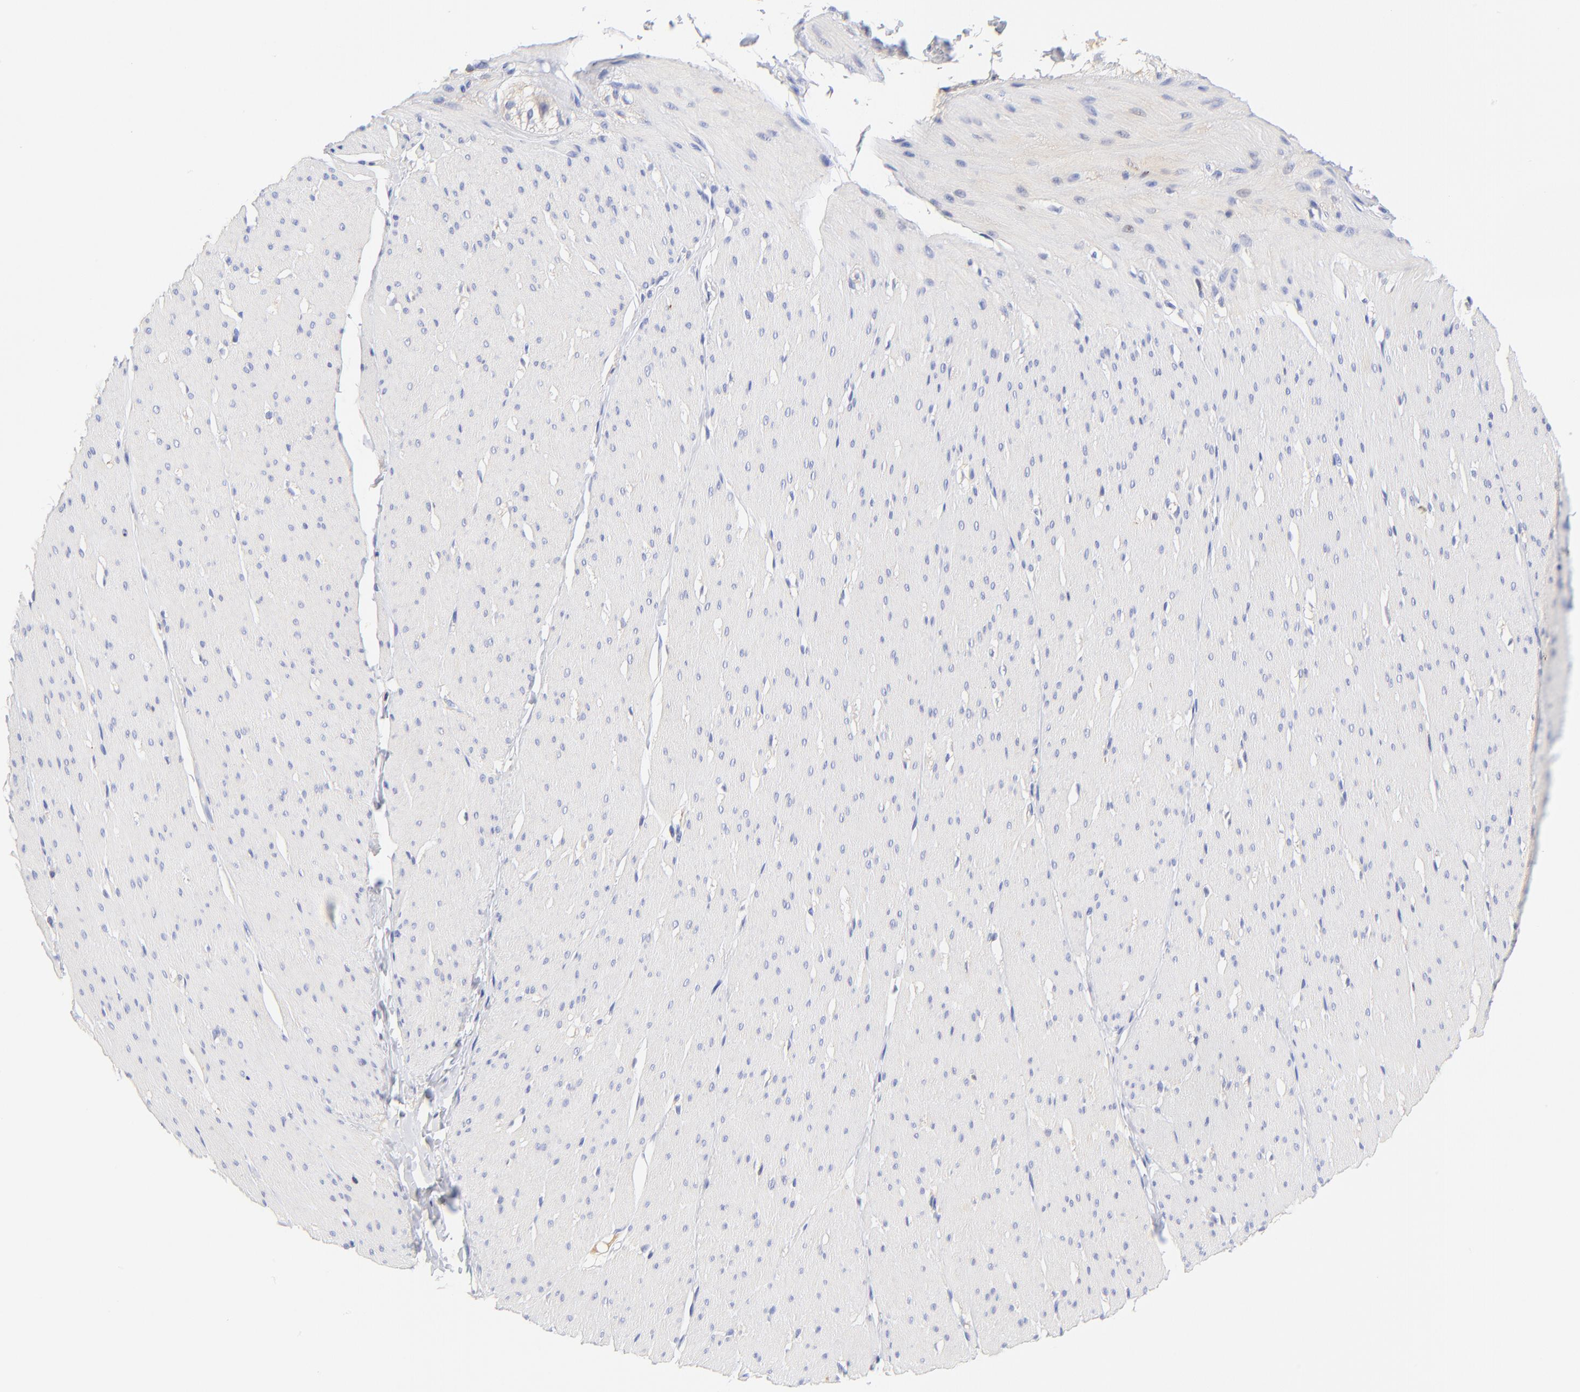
{"staining": {"intensity": "negative", "quantity": "none", "location": "none"}, "tissue": "smooth muscle", "cell_type": "Smooth muscle cells", "image_type": "normal", "snomed": [{"axis": "morphology", "description": "Normal tissue, NOS"}, {"axis": "topography", "description": "Smooth muscle"}, {"axis": "topography", "description": "Colon"}], "caption": "High power microscopy image of an IHC photomicrograph of normal smooth muscle, revealing no significant expression in smooth muscle cells.", "gene": "MDGA2", "patient": {"sex": "male", "age": 67}}